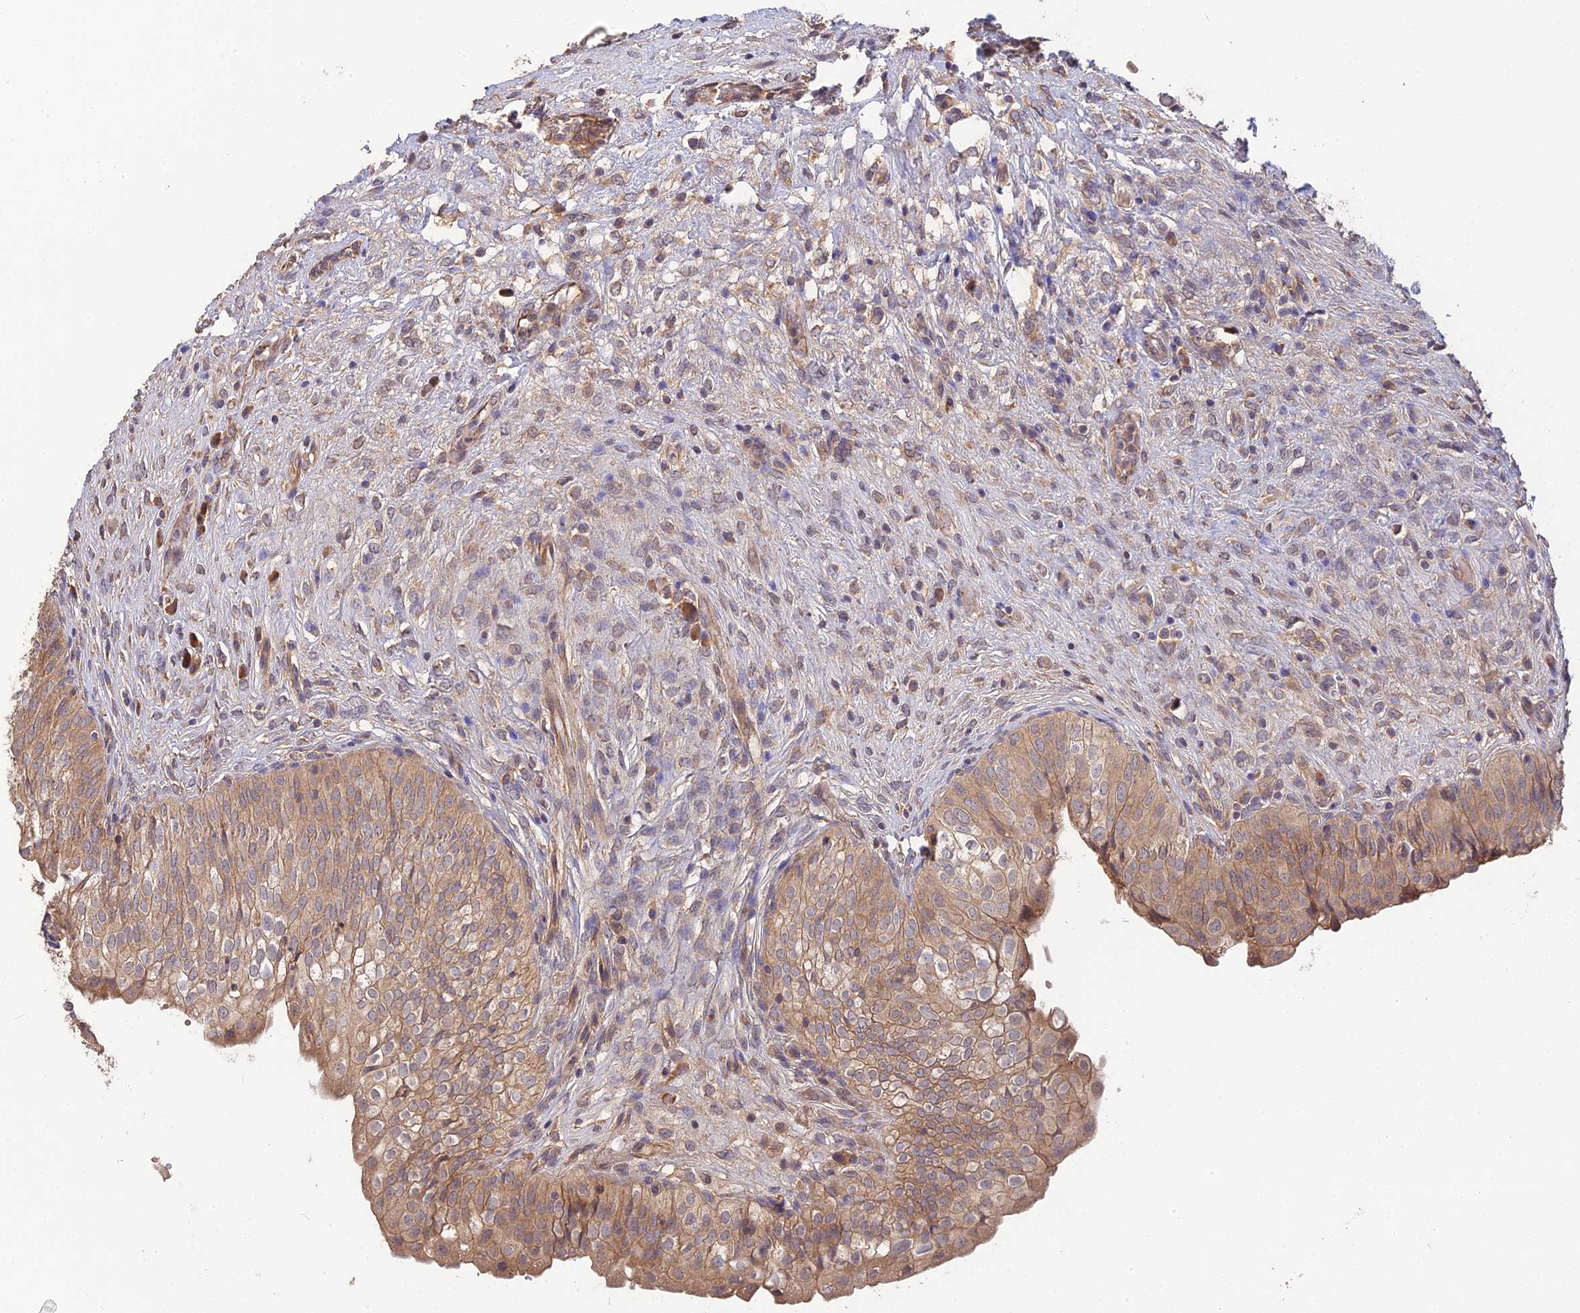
{"staining": {"intensity": "moderate", "quantity": ">75%", "location": "cytoplasmic/membranous"}, "tissue": "urinary bladder", "cell_type": "Urothelial cells", "image_type": "normal", "snomed": [{"axis": "morphology", "description": "Normal tissue, NOS"}, {"axis": "topography", "description": "Urinary bladder"}], "caption": "This is a histology image of immunohistochemistry staining of benign urinary bladder, which shows moderate staining in the cytoplasmic/membranous of urothelial cells.", "gene": "ARHGAP40", "patient": {"sex": "male", "age": 55}}